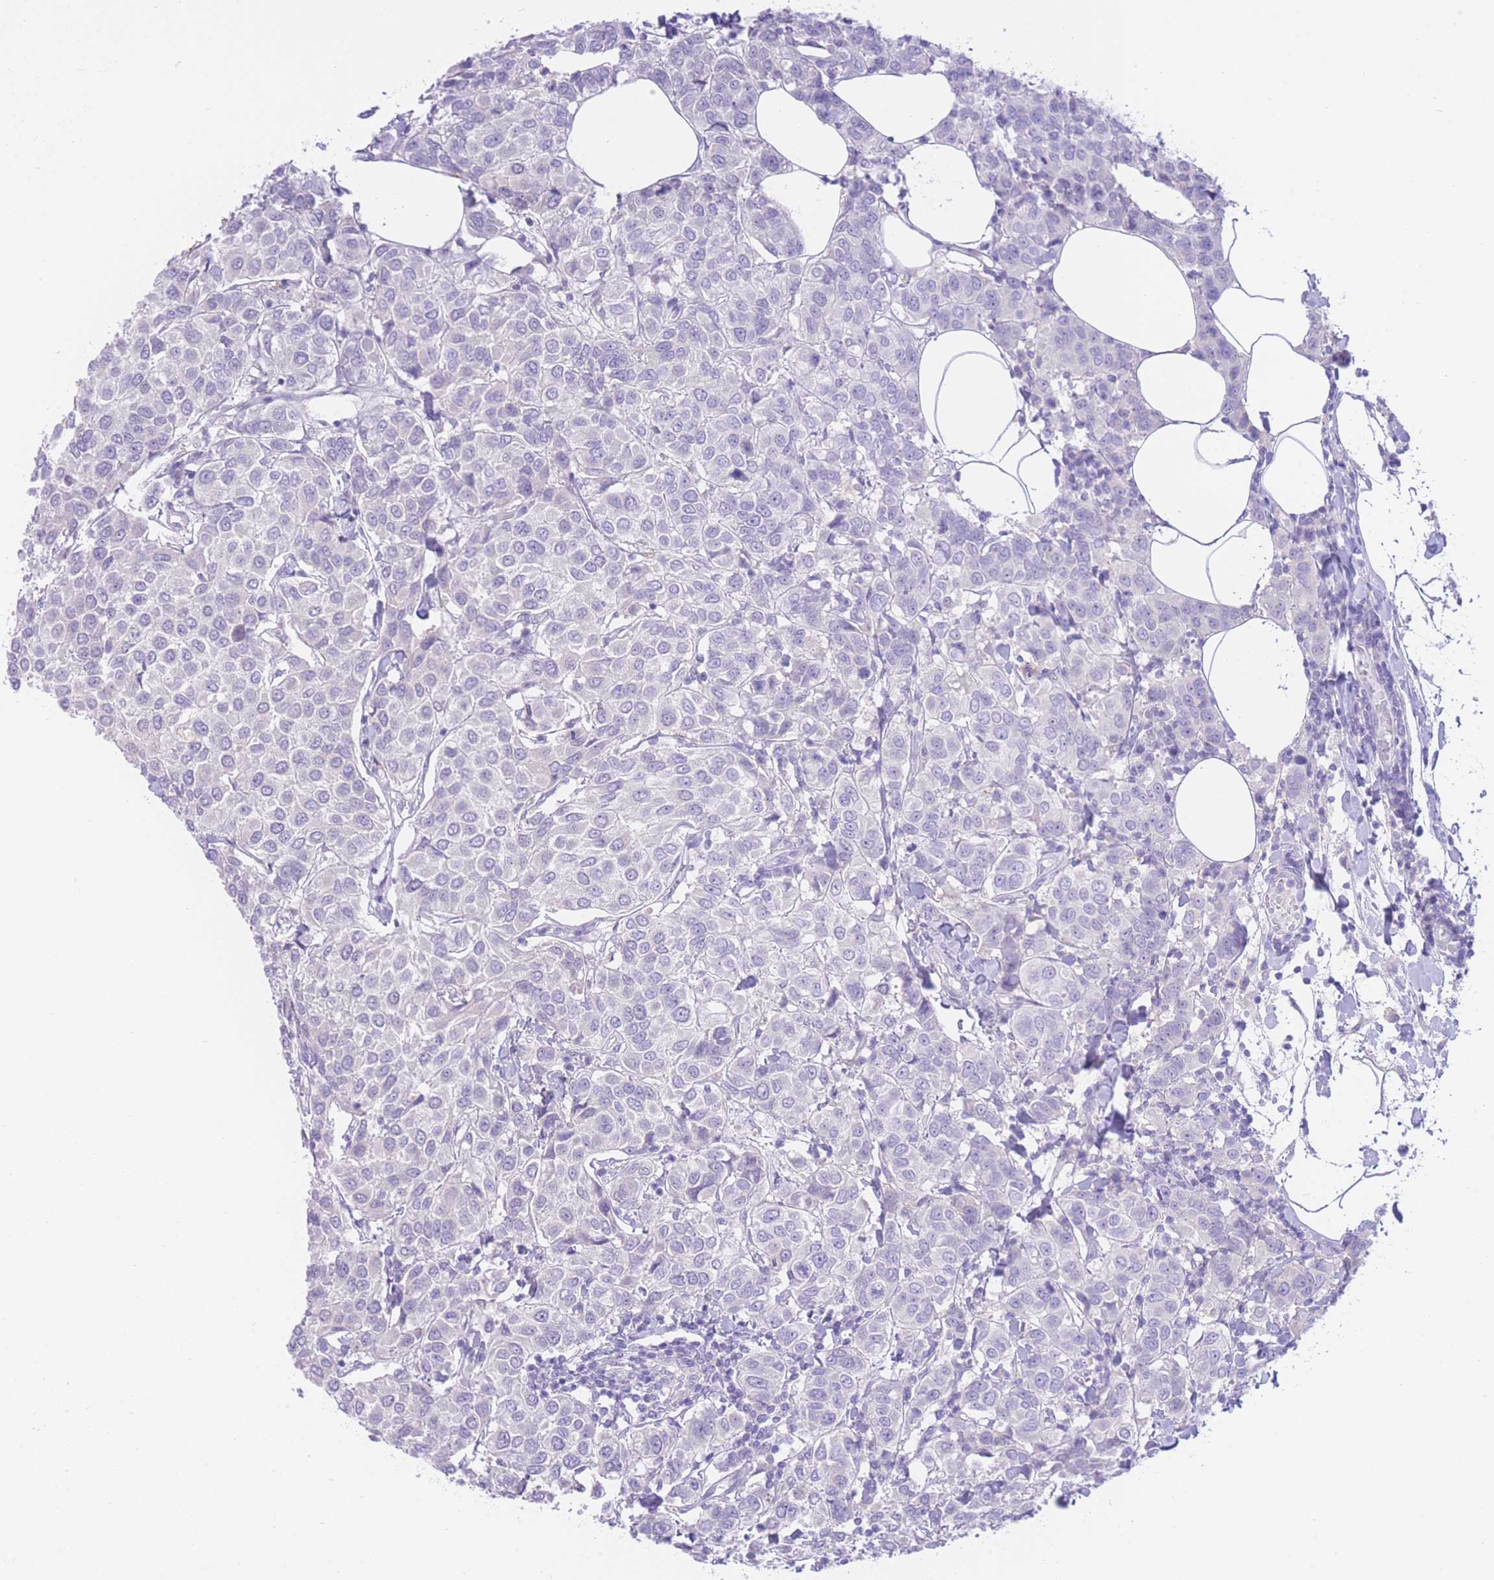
{"staining": {"intensity": "negative", "quantity": "none", "location": "none"}, "tissue": "breast cancer", "cell_type": "Tumor cells", "image_type": "cancer", "snomed": [{"axis": "morphology", "description": "Duct carcinoma"}, {"axis": "topography", "description": "Breast"}], "caption": "Tumor cells show no significant protein positivity in breast cancer.", "gene": "ZNF212", "patient": {"sex": "female", "age": 55}}